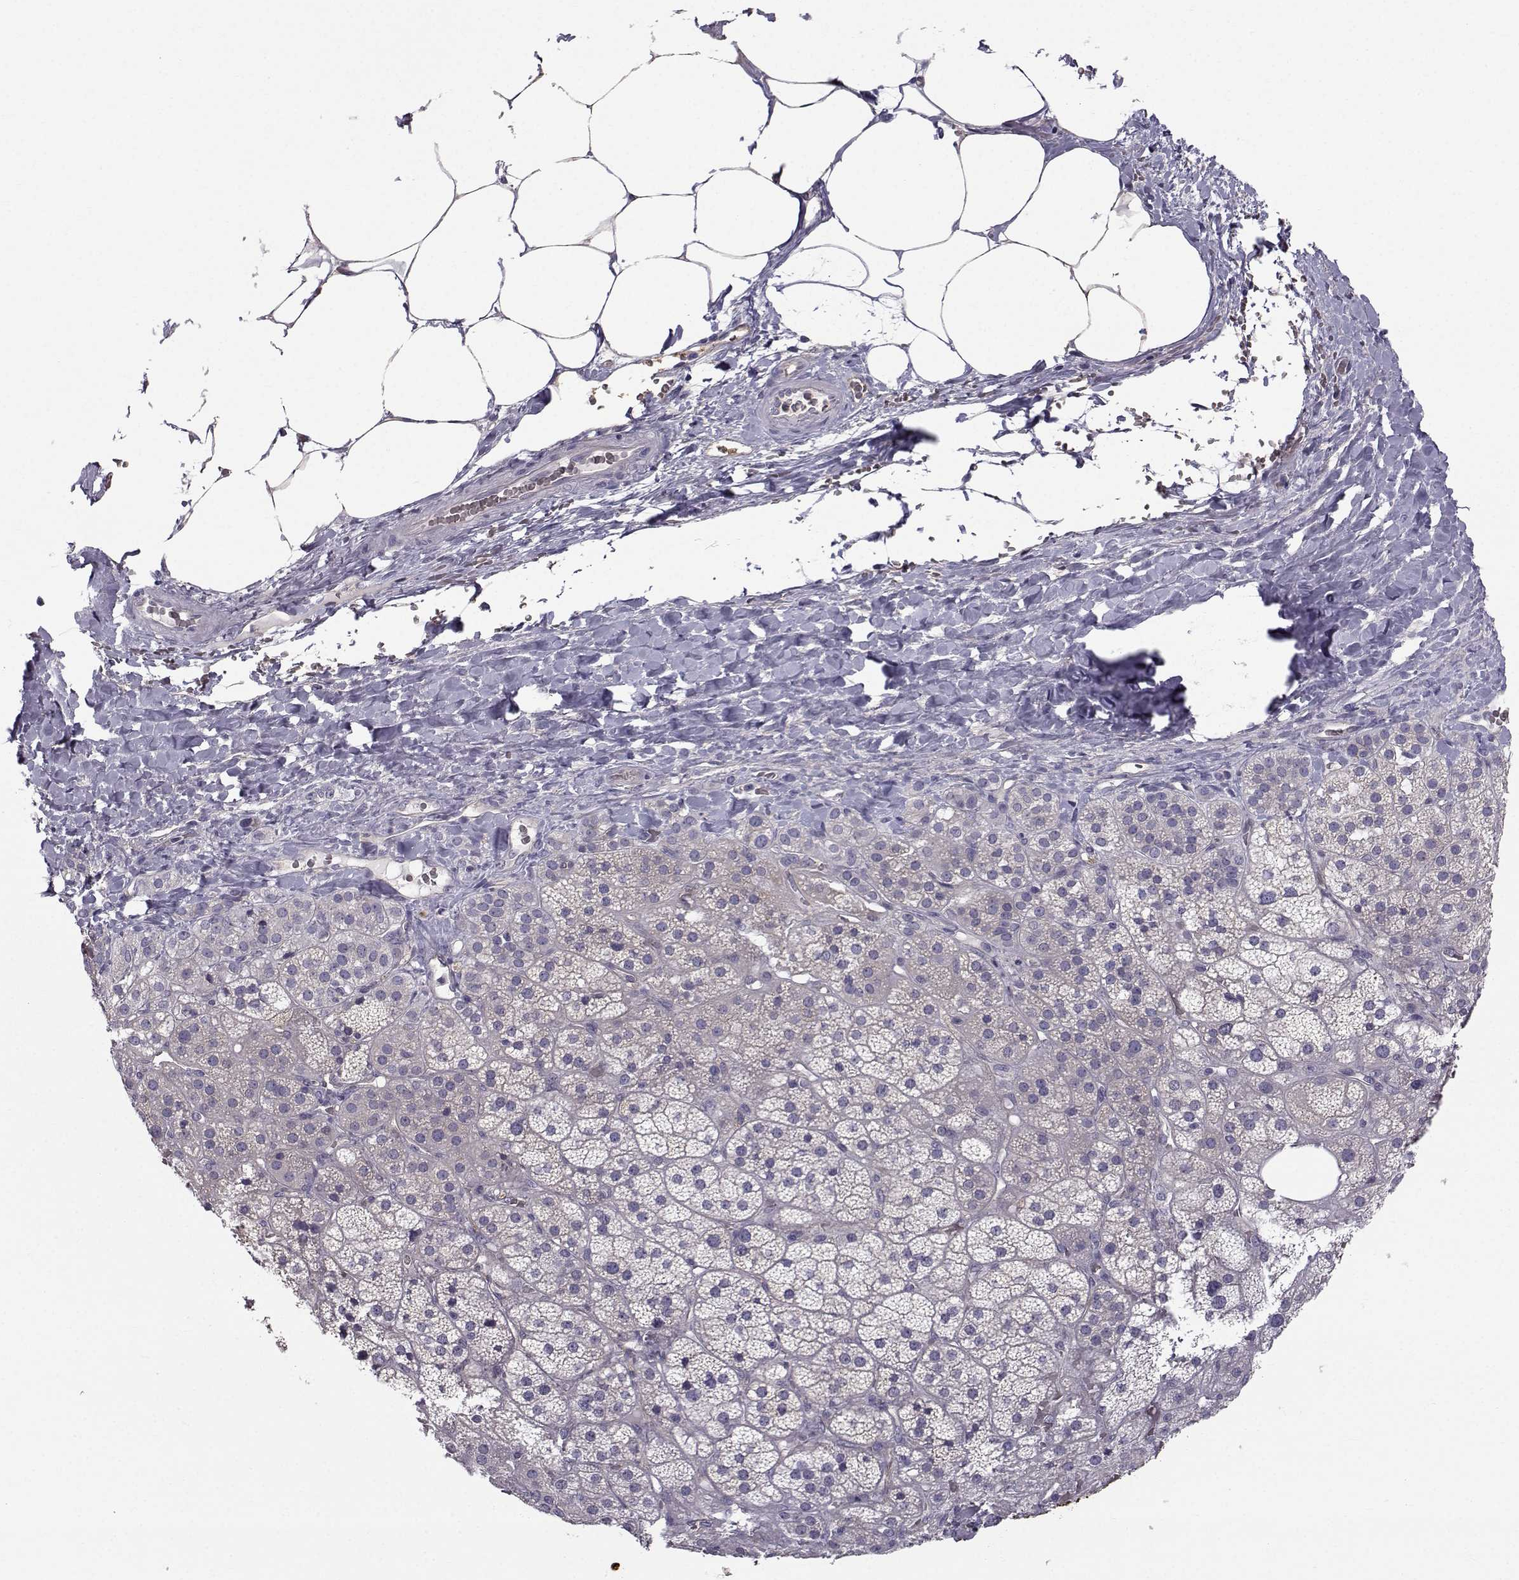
{"staining": {"intensity": "moderate", "quantity": "<25%", "location": "cytoplasmic/membranous"}, "tissue": "adrenal gland", "cell_type": "Glandular cells", "image_type": "normal", "snomed": [{"axis": "morphology", "description": "Normal tissue, NOS"}, {"axis": "topography", "description": "Adrenal gland"}], "caption": "Immunohistochemical staining of normal adrenal gland displays moderate cytoplasmic/membranous protein positivity in approximately <25% of glandular cells.", "gene": "QPCT", "patient": {"sex": "male", "age": 57}}